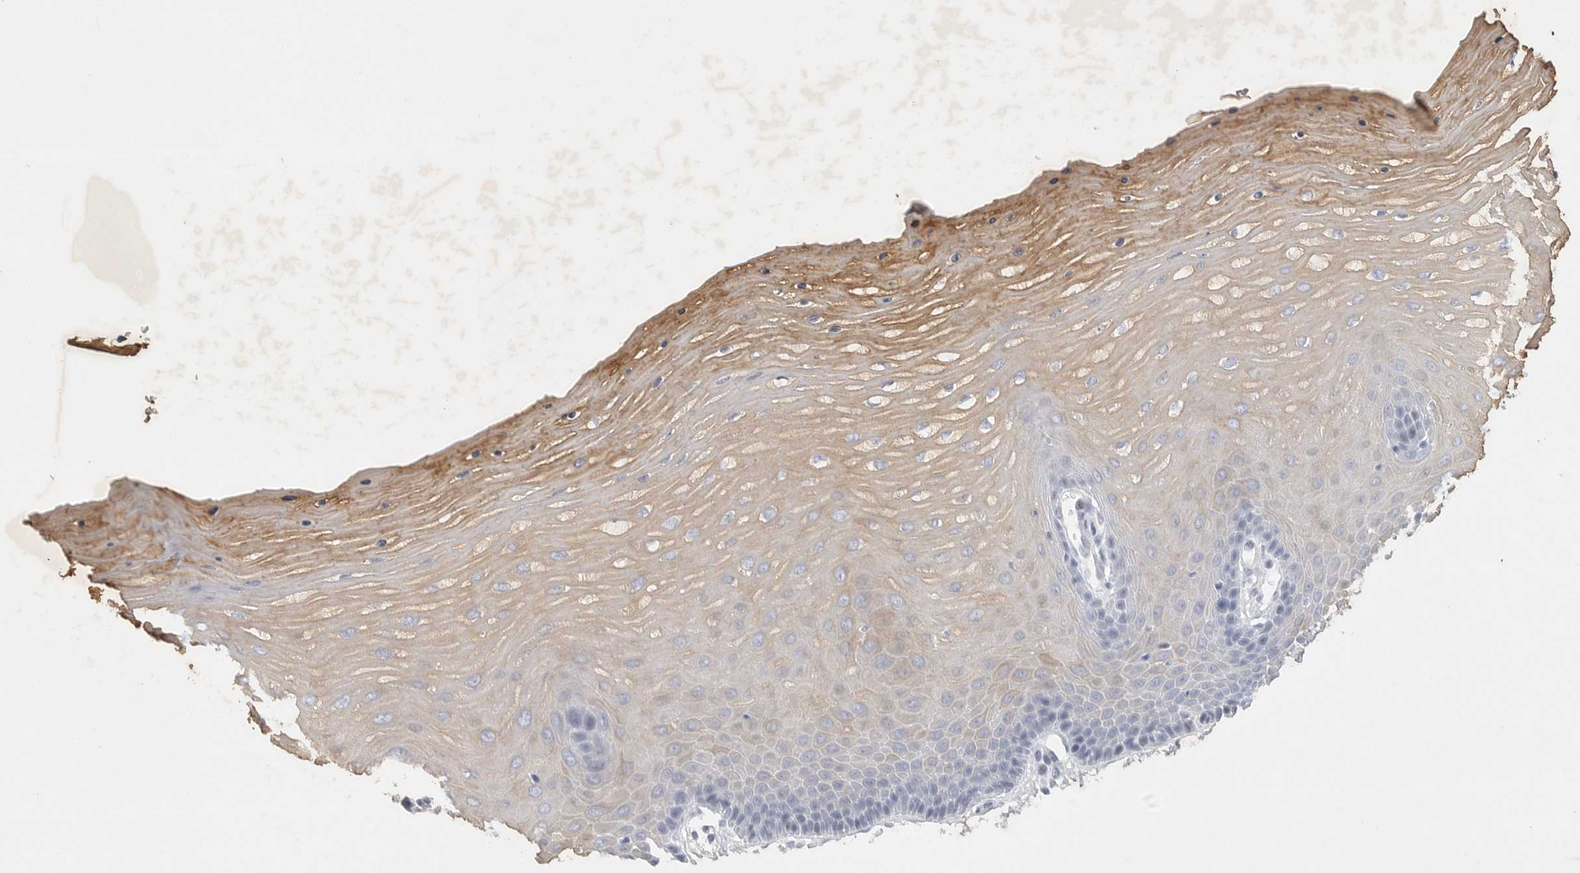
{"staining": {"intensity": "negative", "quantity": "none", "location": "none"}, "tissue": "cervix", "cell_type": "Glandular cells", "image_type": "normal", "snomed": [{"axis": "morphology", "description": "Normal tissue, NOS"}, {"axis": "topography", "description": "Cervix"}], "caption": "An immunohistochemistry photomicrograph of unremarkable cervix is shown. There is no staining in glandular cells of cervix. (DAB (3,3'-diaminobenzidine) immunohistochemistry (IHC) with hematoxylin counter stain).", "gene": "TNR", "patient": {"sex": "female", "age": 55}}